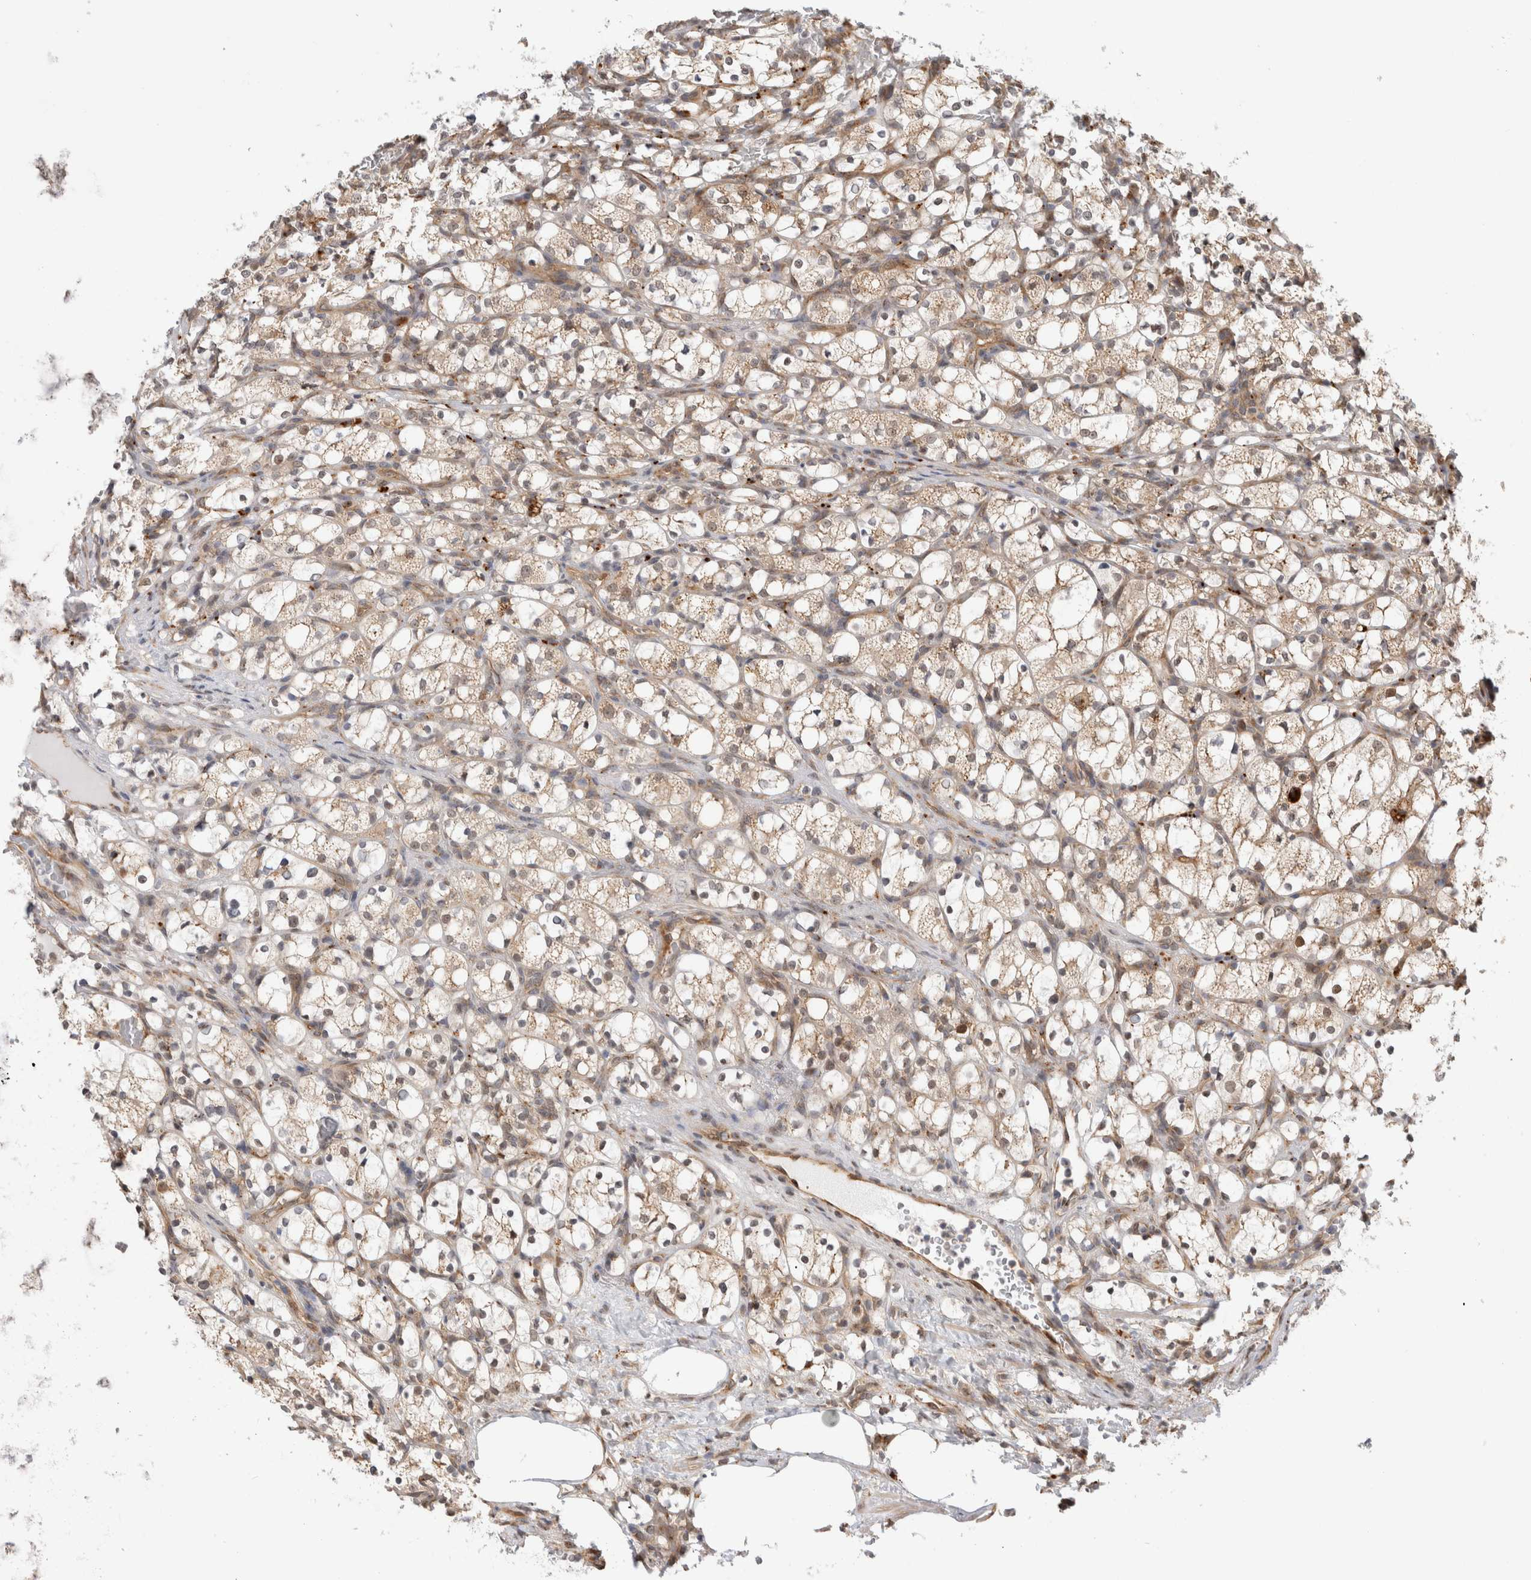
{"staining": {"intensity": "weak", "quantity": ">75%", "location": "cytoplasmic/membranous"}, "tissue": "renal cancer", "cell_type": "Tumor cells", "image_type": "cancer", "snomed": [{"axis": "morphology", "description": "Adenocarcinoma, NOS"}, {"axis": "topography", "description": "Kidney"}], "caption": "Immunohistochemistry (IHC) staining of adenocarcinoma (renal), which demonstrates low levels of weak cytoplasmic/membranous expression in approximately >75% of tumor cells indicating weak cytoplasmic/membranous protein expression. The staining was performed using DAB (3,3'-diaminobenzidine) (brown) for protein detection and nuclei were counterstained in hematoxylin (blue).", "gene": "ACTL9", "patient": {"sex": "female", "age": 69}}